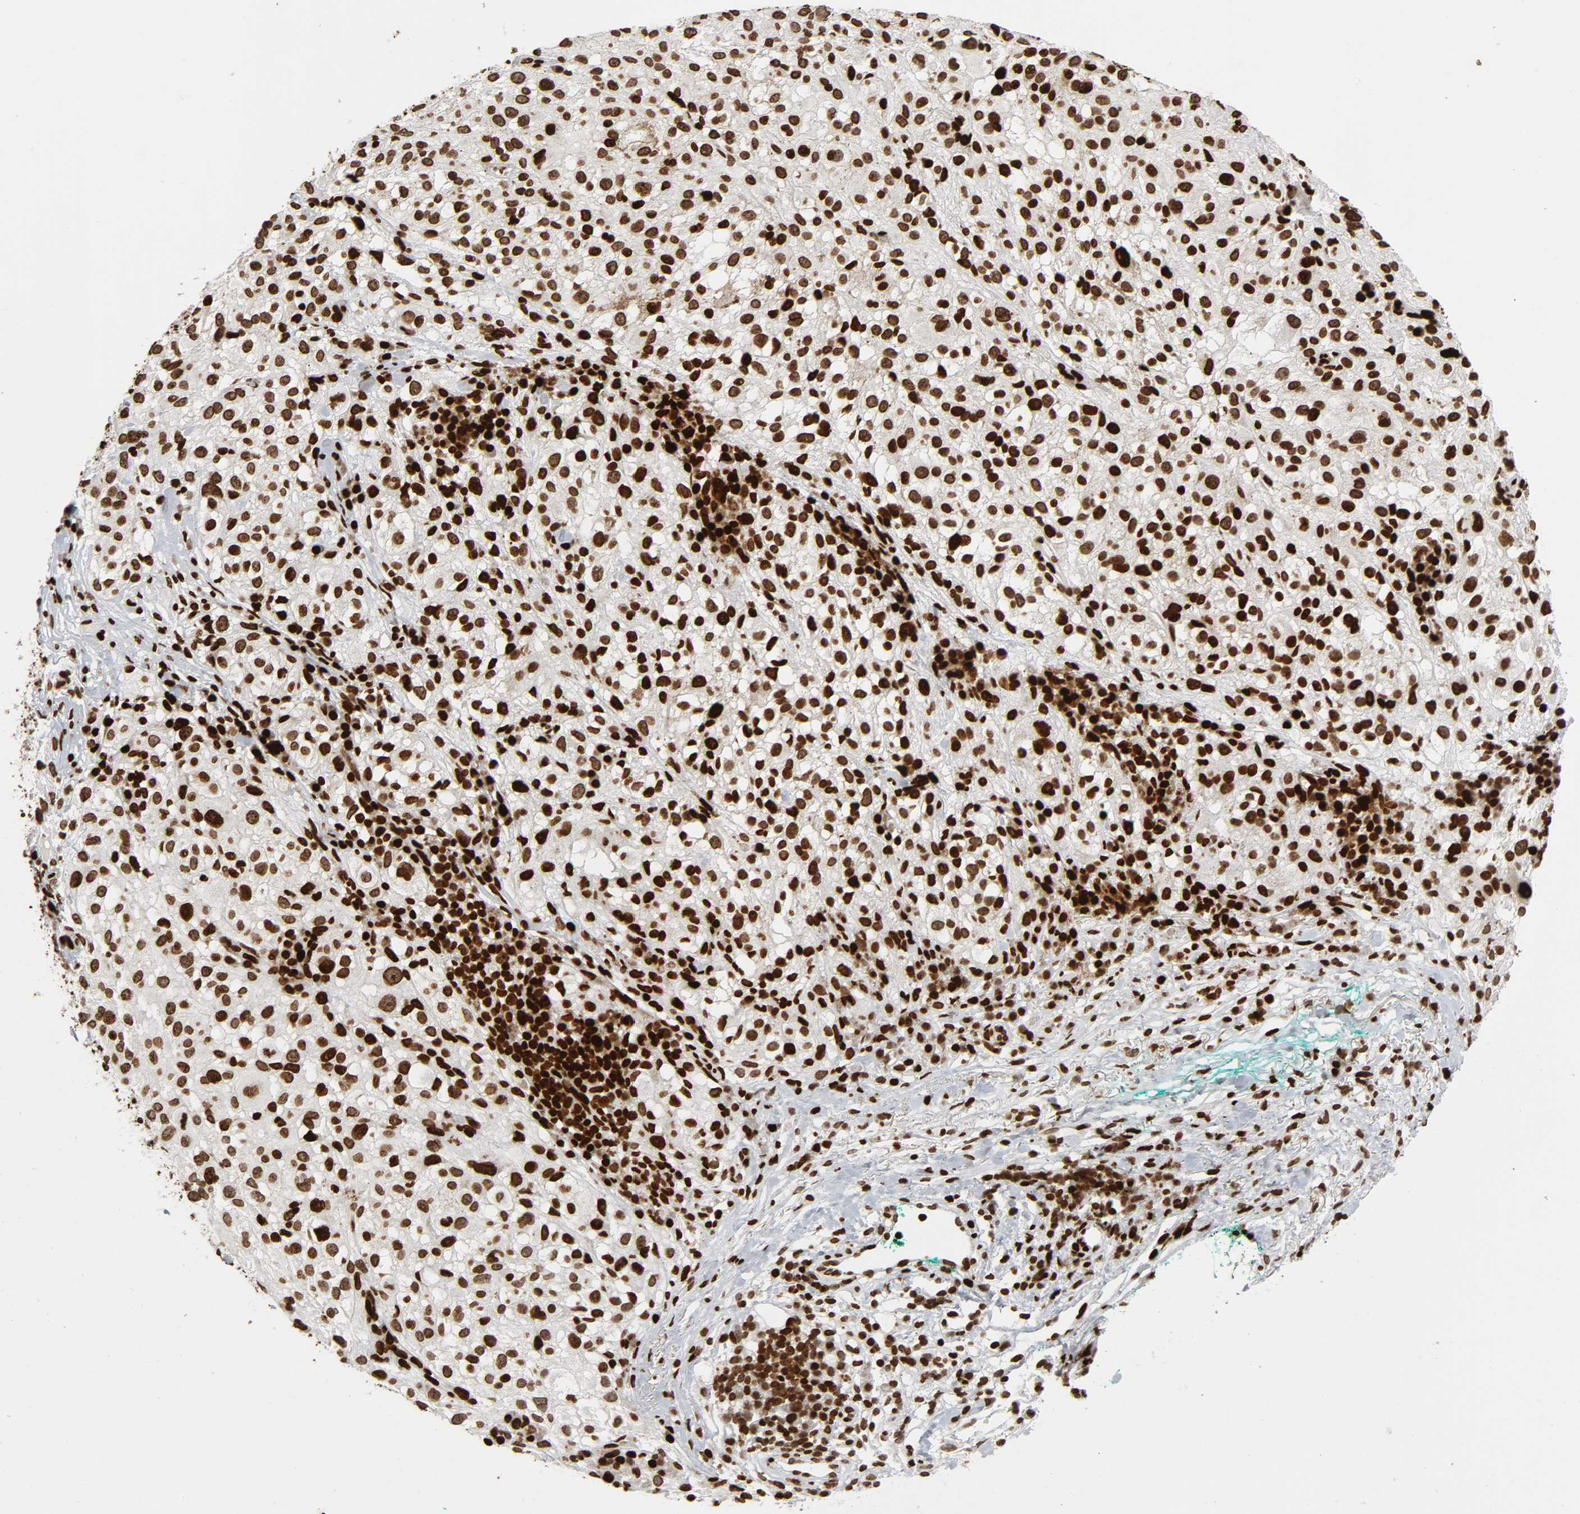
{"staining": {"intensity": "strong", "quantity": ">75%", "location": "nuclear"}, "tissue": "melanoma", "cell_type": "Tumor cells", "image_type": "cancer", "snomed": [{"axis": "morphology", "description": "Necrosis, NOS"}, {"axis": "morphology", "description": "Malignant melanoma, NOS"}, {"axis": "topography", "description": "Skin"}], "caption": "High-magnification brightfield microscopy of malignant melanoma stained with DAB (3,3'-diaminobenzidine) (brown) and counterstained with hematoxylin (blue). tumor cells exhibit strong nuclear staining is identified in about>75% of cells. (DAB (3,3'-diaminobenzidine) = brown stain, brightfield microscopy at high magnification).", "gene": "RXRA", "patient": {"sex": "female", "age": 87}}